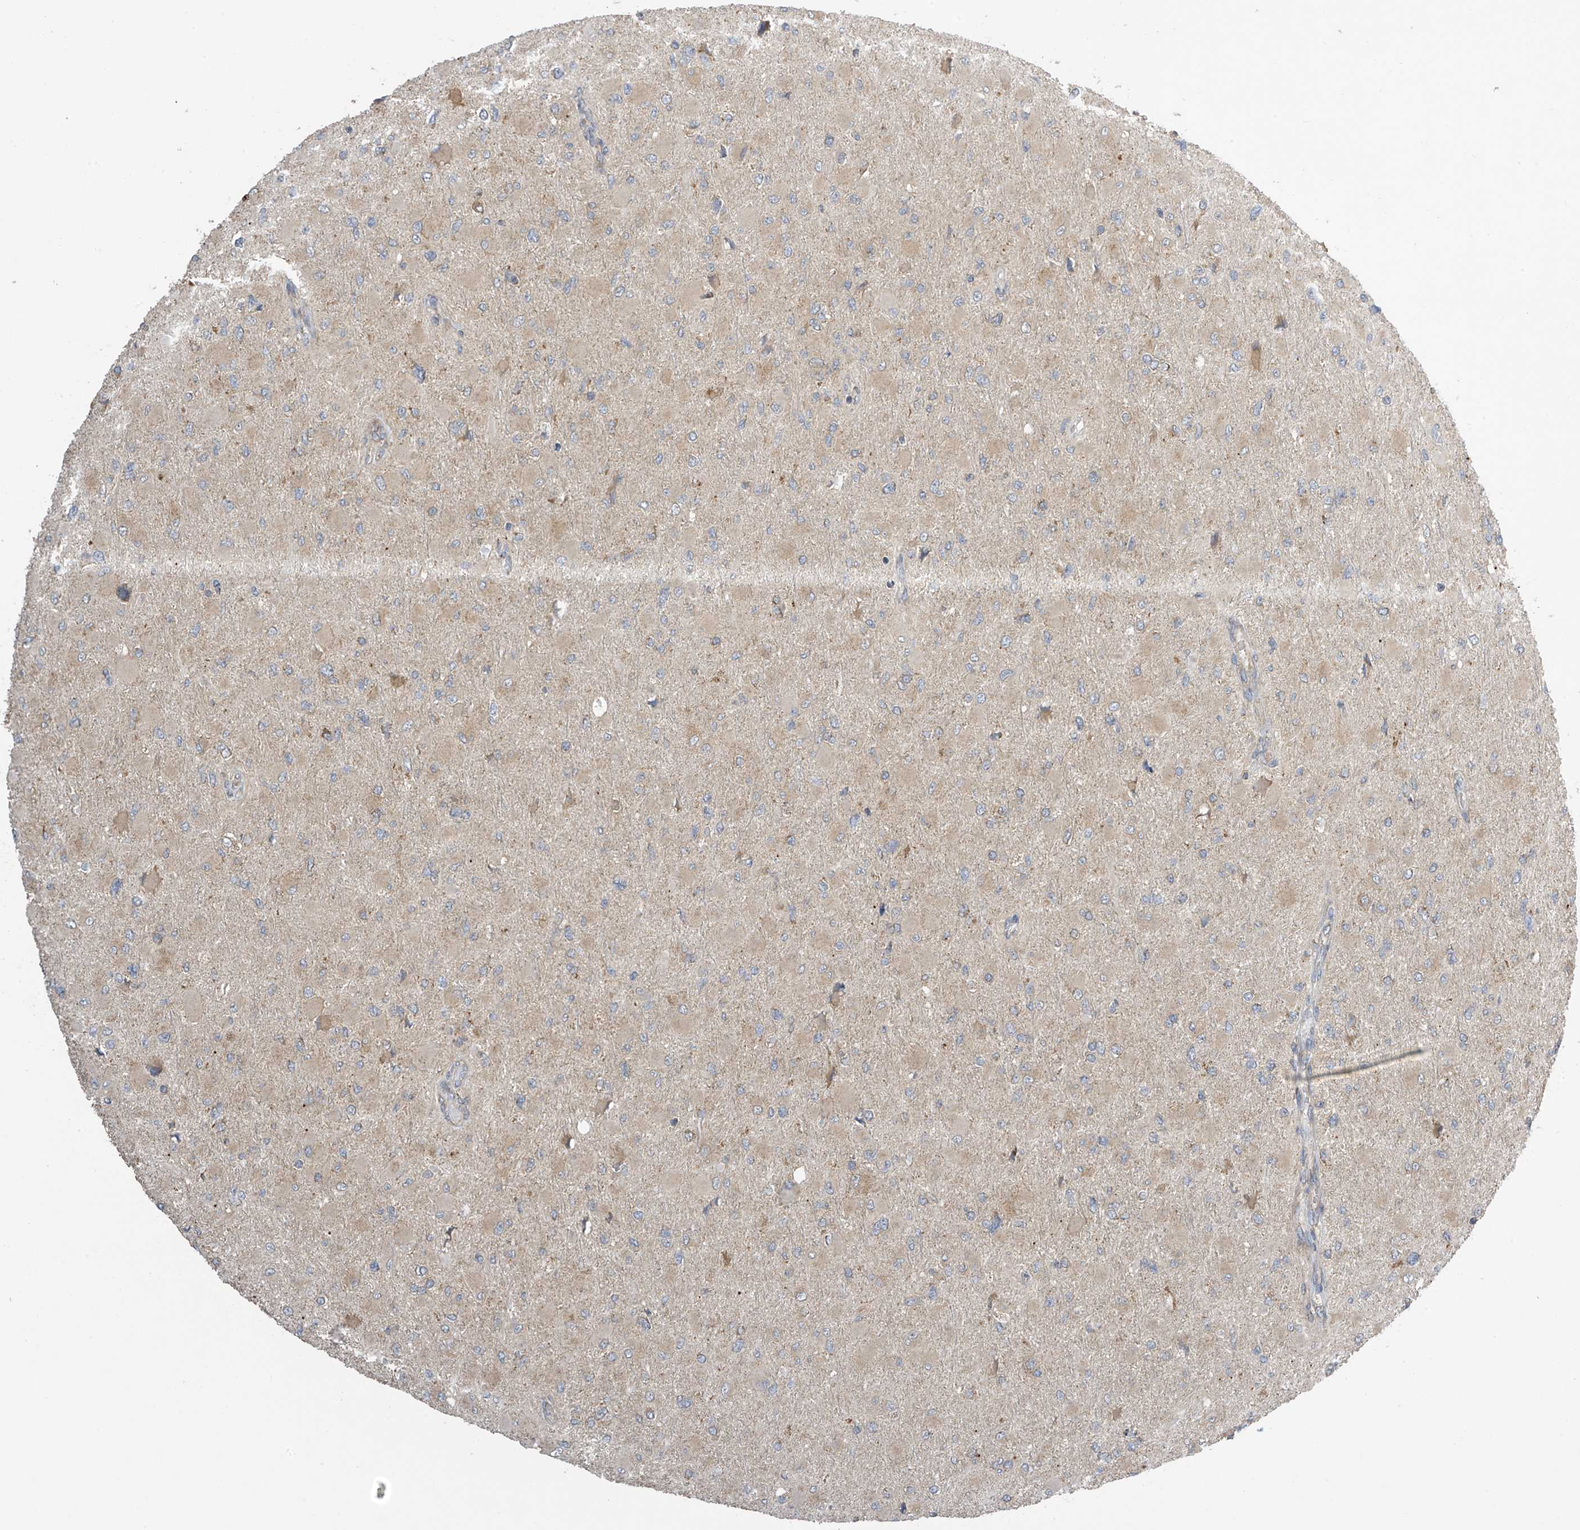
{"staining": {"intensity": "weak", "quantity": "<25%", "location": "cytoplasmic/membranous"}, "tissue": "glioma", "cell_type": "Tumor cells", "image_type": "cancer", "snomed": [{"axis": "morphology", "description": "Glioma, malignant, High grade"}, {"axis": "topography", "description": "Cerebral cortex"}], "caption": "Photomicrograph shows no significant protein staining in tumor cells of glioma.", "gene": "PNPT1", "patient": {"sex": "female", "age": 36}}